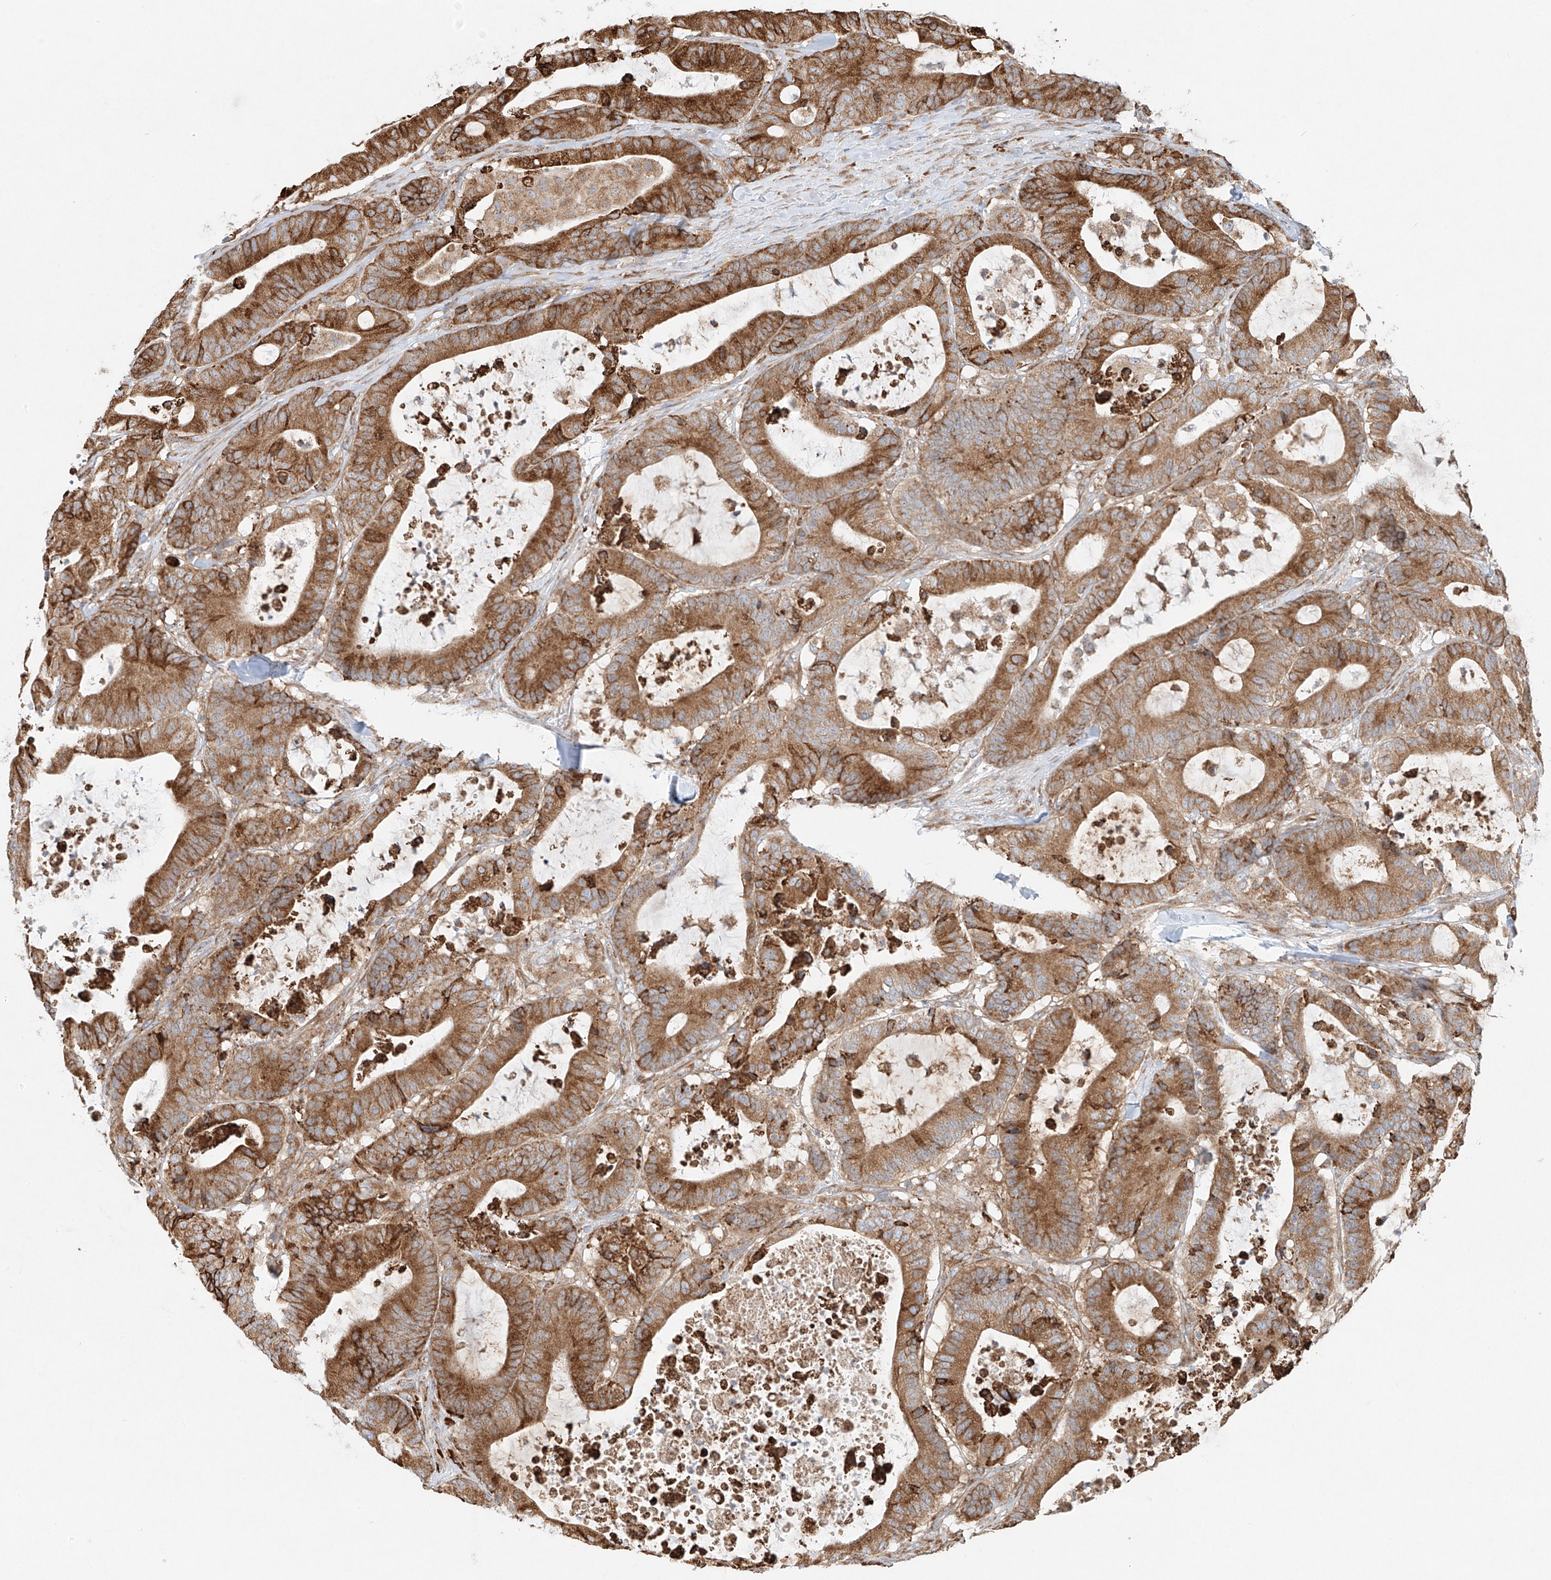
{"staining": {"intensity": "moderate", "quantity": ">75%", "location": "cytoplasmic/membranous"}, "tissue": "colorectal cancer", "cell_type": "Tumor cells", "image_type": "cancer", "snomed": [{"axis": "morphology", "description": "Adenocarcinoma, NOS"}, {"axis": "topography", "description": "Colon"}], "caption": "The photomicrograph shows immunohistochemical staining of adenocarcinoma (colorectal). There is moderate cytoplasmic/membranous staining is identified in approximately >75% of tumor cells. Using DAB (brown) and hematoxylin (blue) stains, captured at high magnification using brightfield microscopy.", "gene": "EIPR1", "patient": {"sex": "female", "age": 84}}